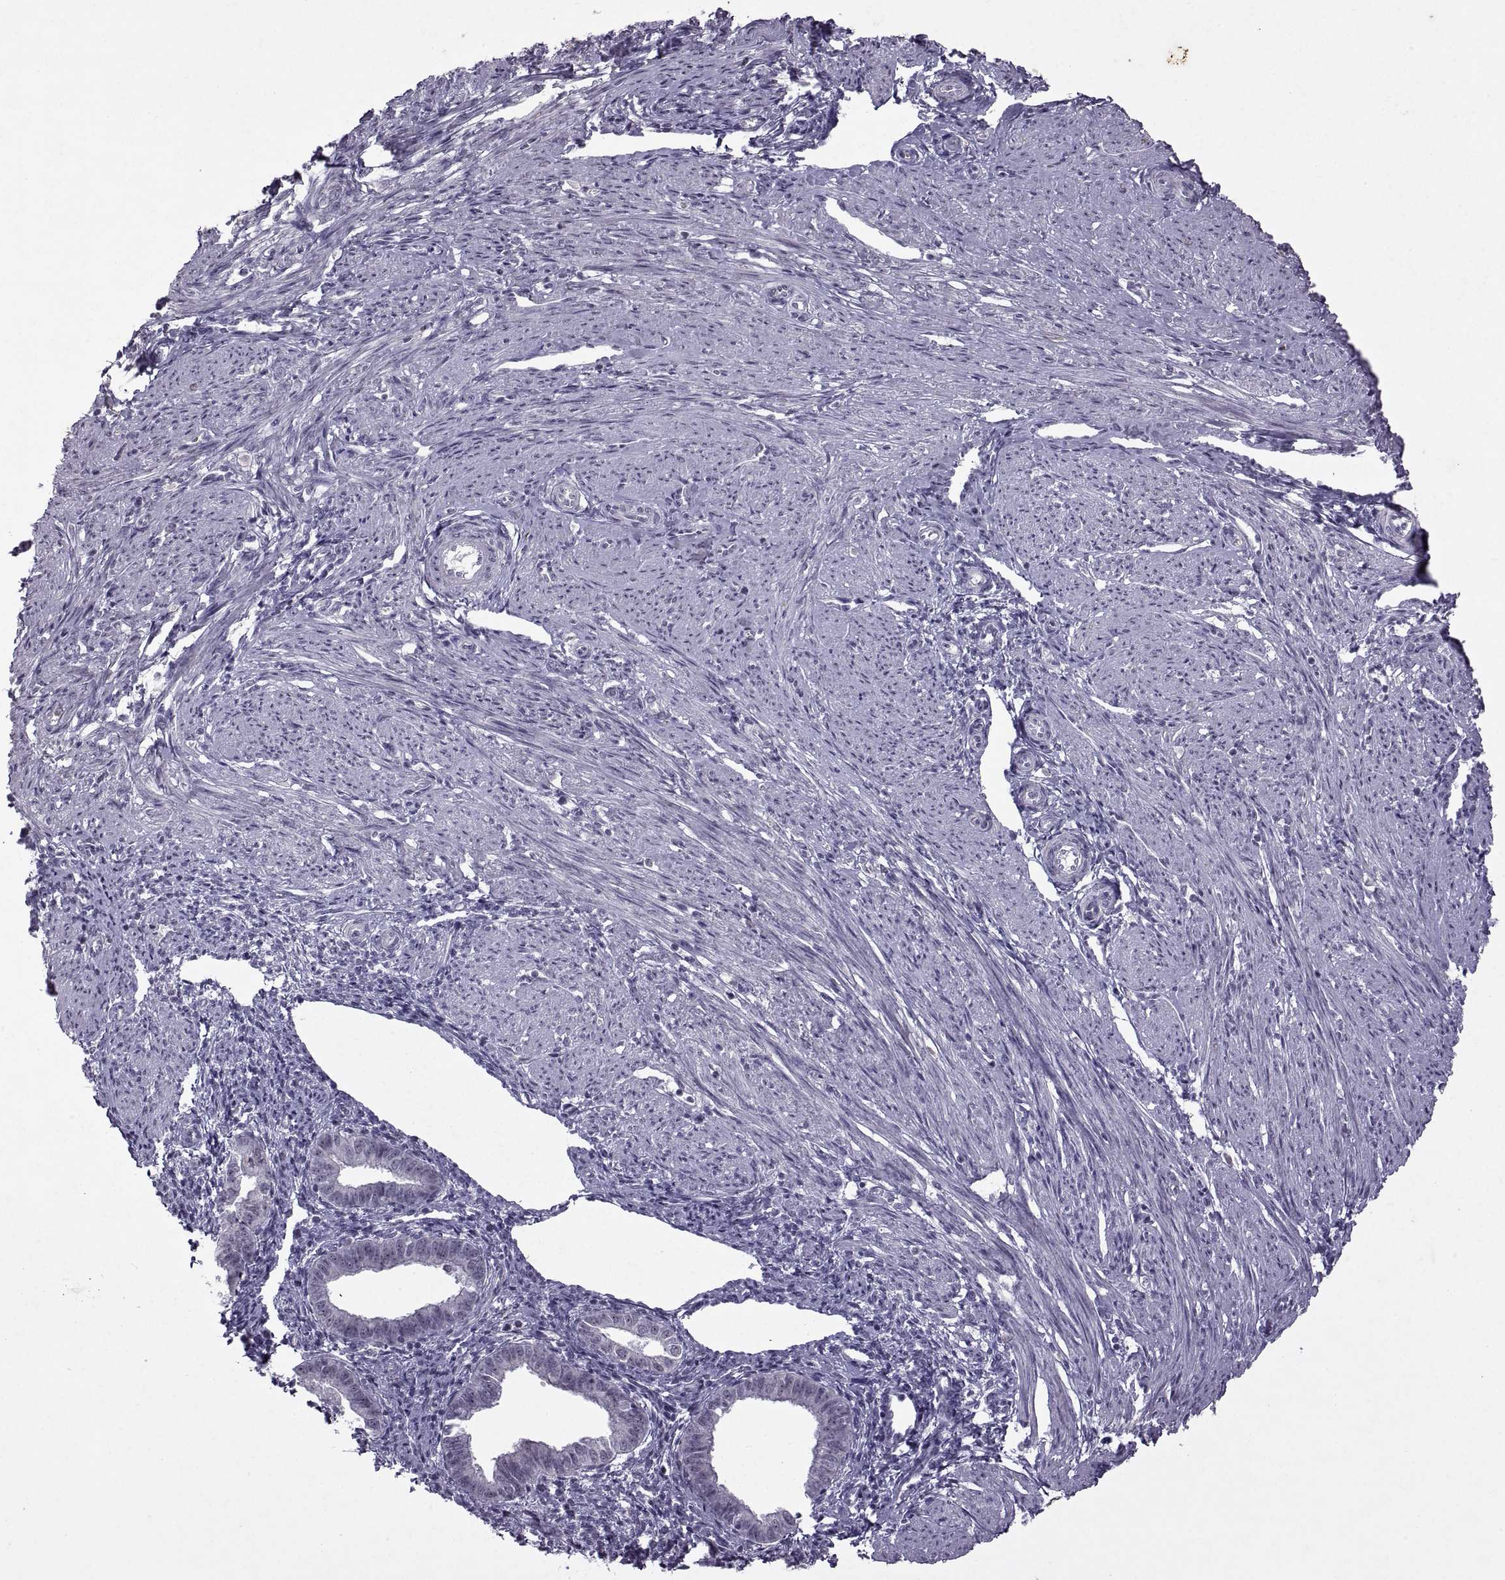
{"staining": {"intensity": "negative", "quantity": "none", "location": "none"}, "tissue": "endometrium", "cell_type": "Cells in endometrial stroma", "image_type": "normal", "snomed": [{"axis": "morphology", "description": "Normal tissue, NOS"}, {"axis": "topography", "description": "Endometrium"}], "caption": "Immunohistochemistry of normal human endometrium exhibits no positivity in cells in endometrial stroma. (DAB (3,3'-diaminobenzidine) immunohistochemistry, high magnification).", "gene": "SINHCAF", "patient": {"sex": "female", "age": 37}}